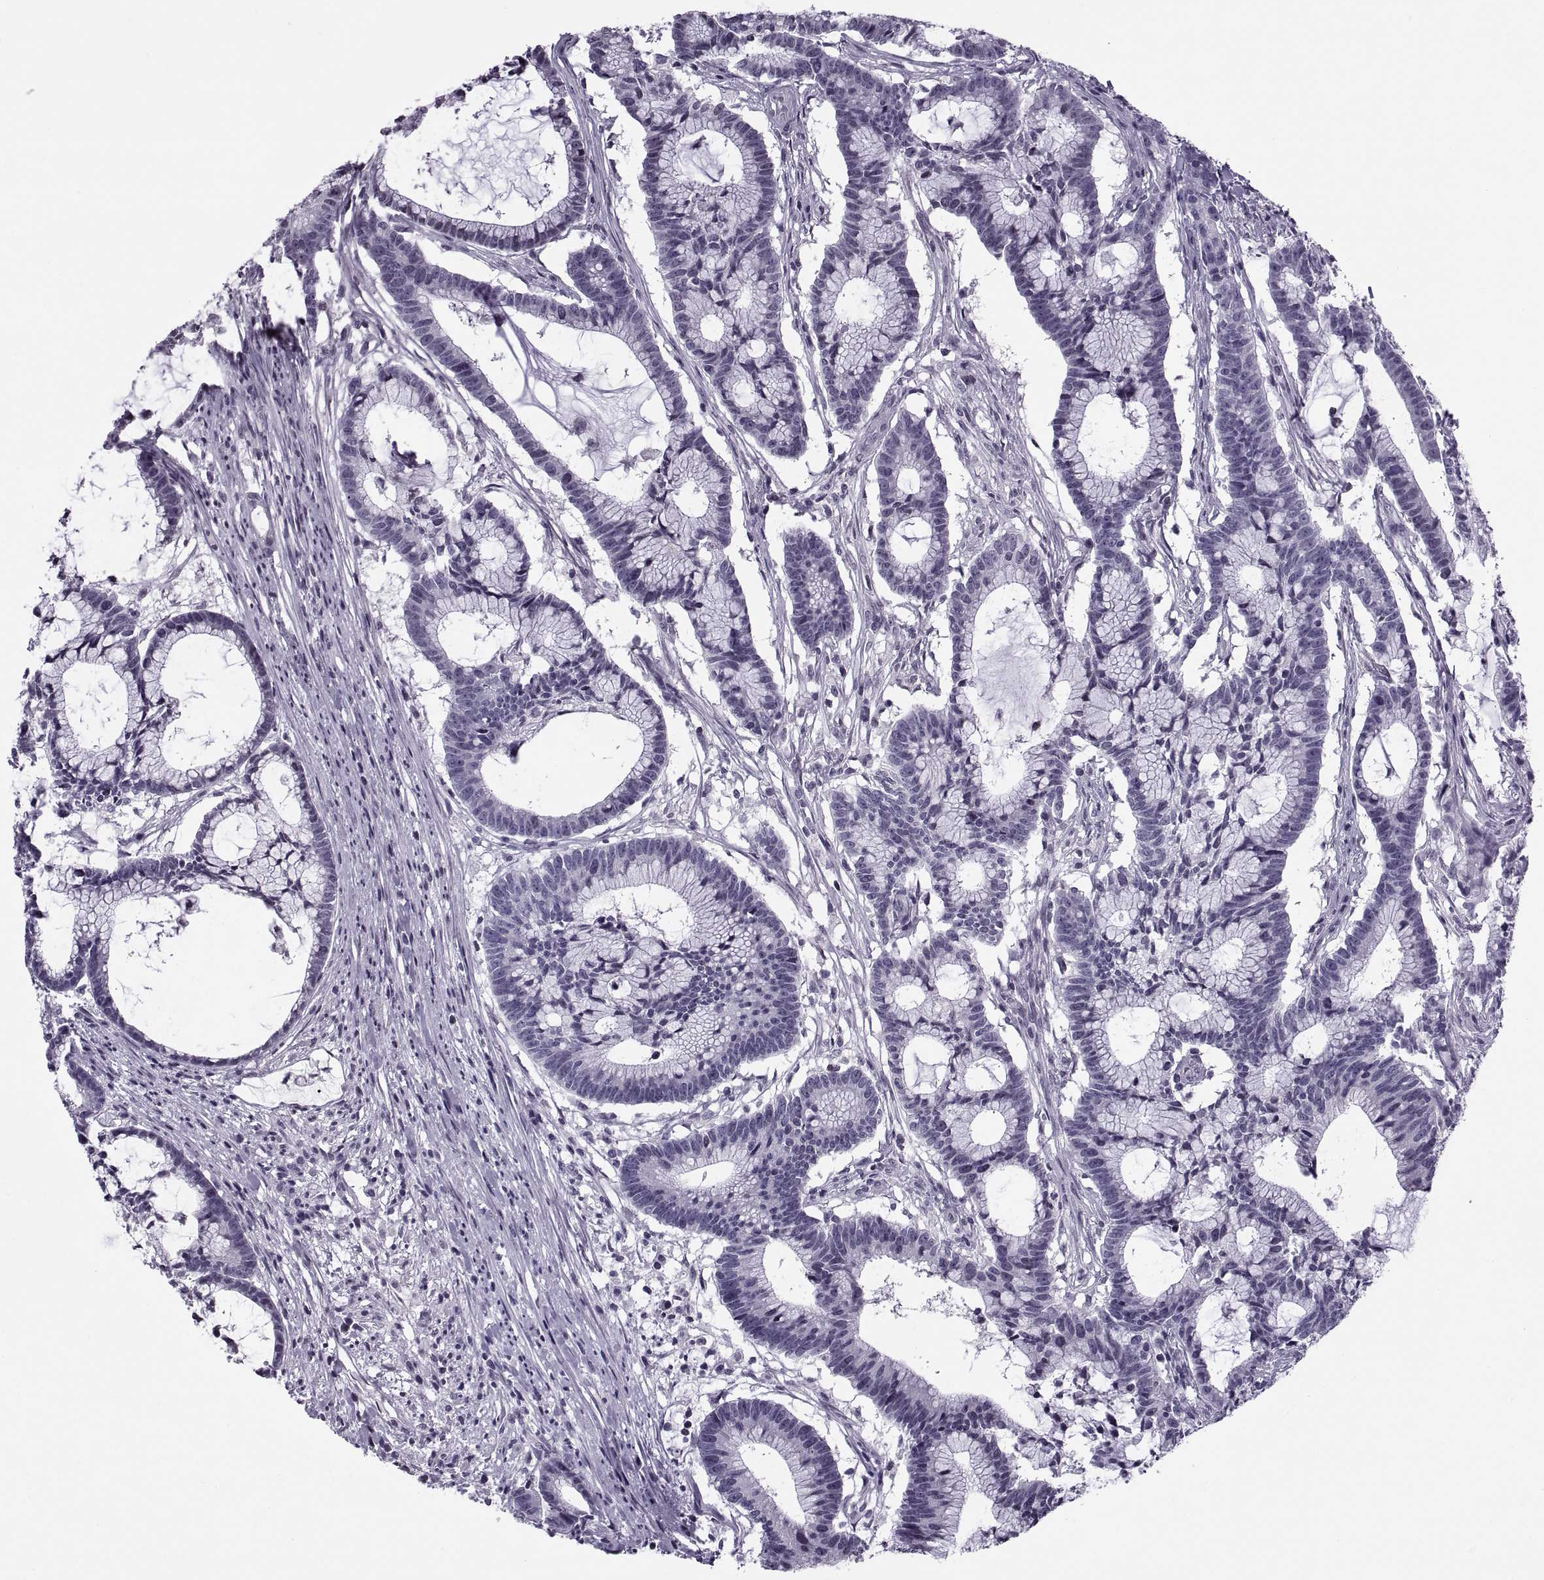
{"staining": {"intensity": "negative", "quantity": "none", "location": "none"}, "tissue": "colorectal cancer", "cell_type": "Tumor cells", "image_type": "cancer", "snomed": [{"axis": "morphology", "description": "Adenocarcinoma, NOS"}, {"axis": "topography", "description": "Colon"}], "caption": "DAB (3,3'-diaminobenzidine) immunohistochemical staining of colorectal cancer demonstrates no significant expression in tumor cells.", "gene": "H1-8", "patient": {"sex": "female", "age": 78}}